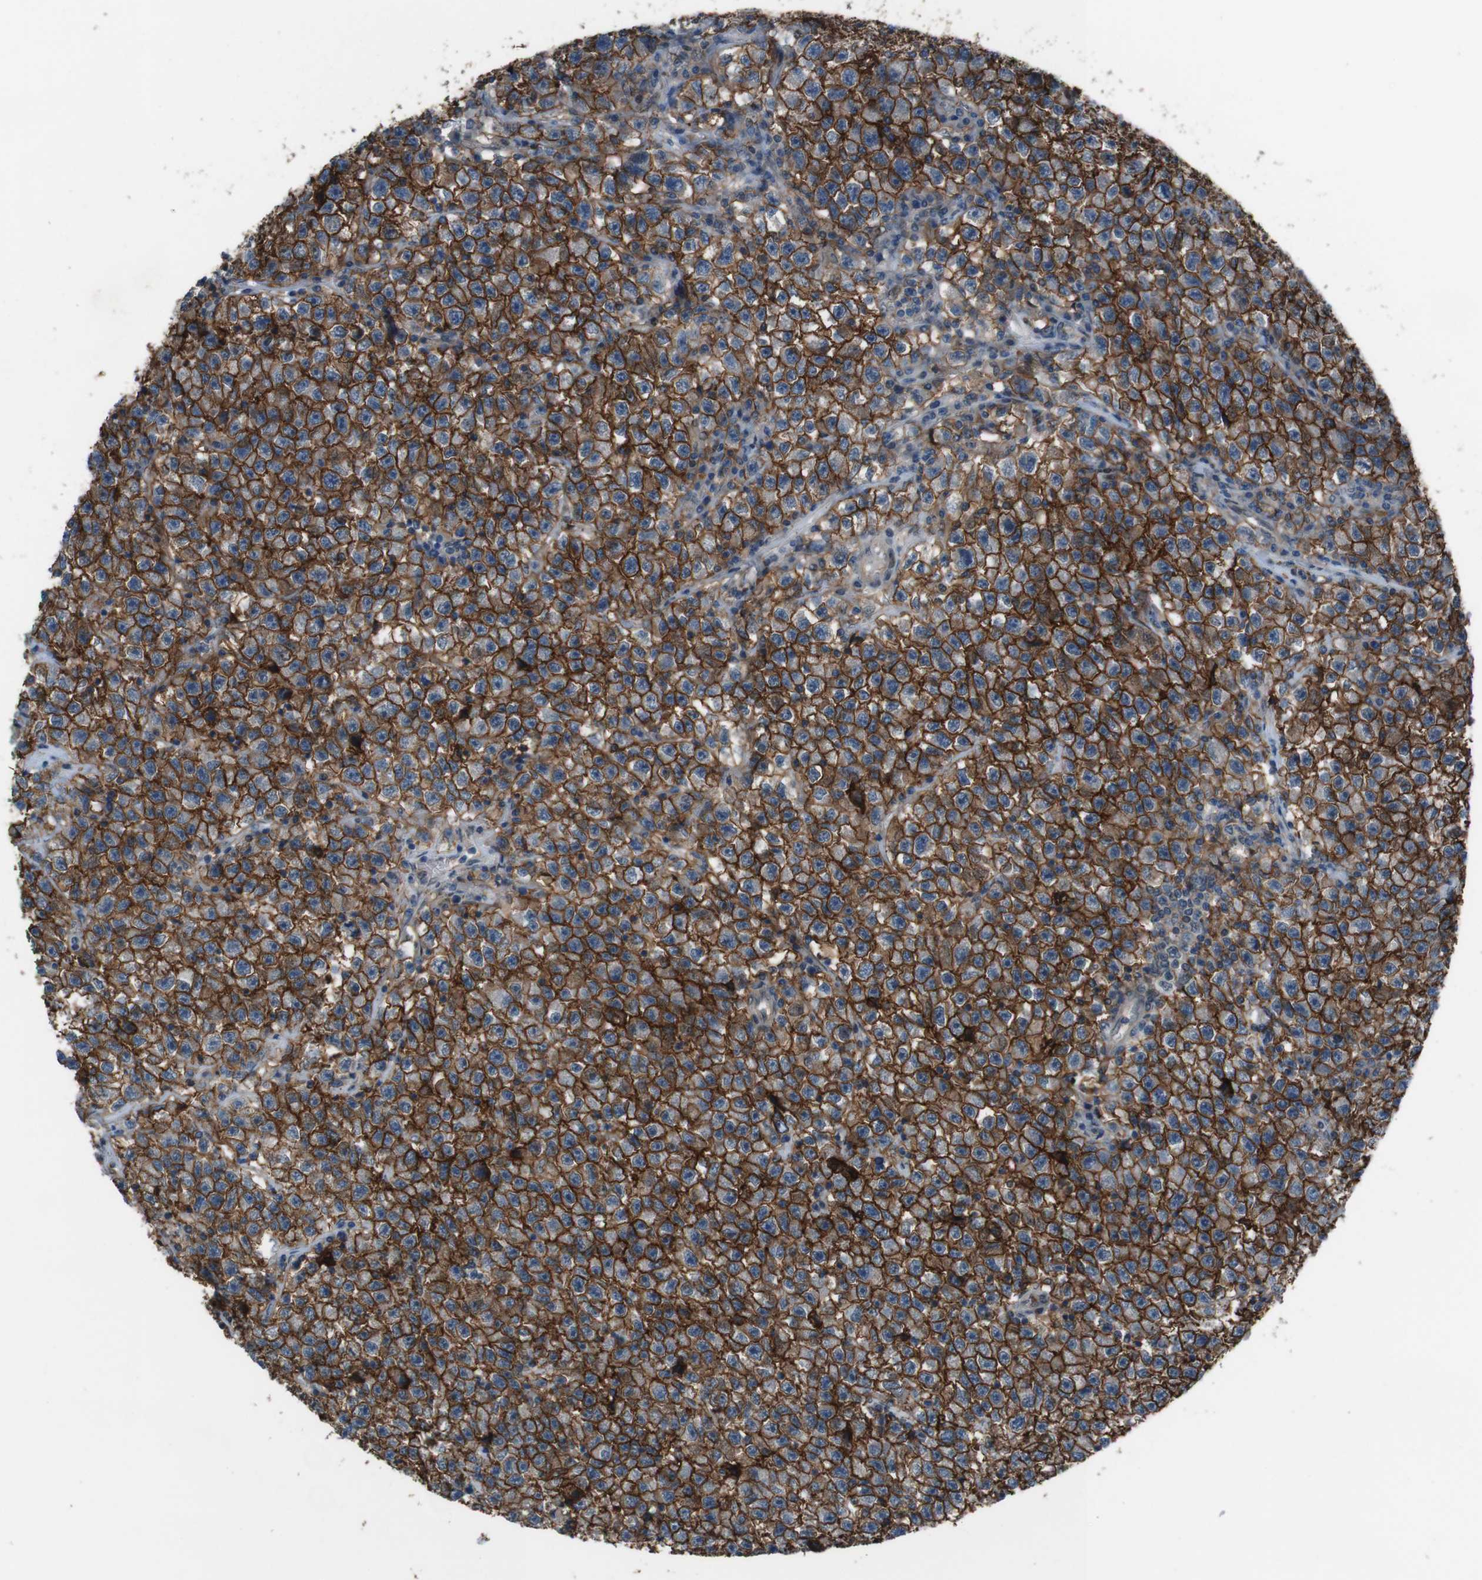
{"staining": {"intensity": "strong", "quantity": ">75%", "location": "cytoplasmic/membranous"}, "tissue": "testis cancer", "cell_type": "Tumor cells", "image_type": "cancer", "snomed": [{"axis": "morphology", "description": "Seminoma, NOS"}, {"axis": "topography", "description": "Testis"}], "caption": "The micrograph shows immunohistochemical staining of testis seminoma. There is strong cytoplasmic/membranous positivity is identified in approximately >75% of tumor cells.", "gene": "ATP2B1", "patient": {"sex": "male", "age": 22}}